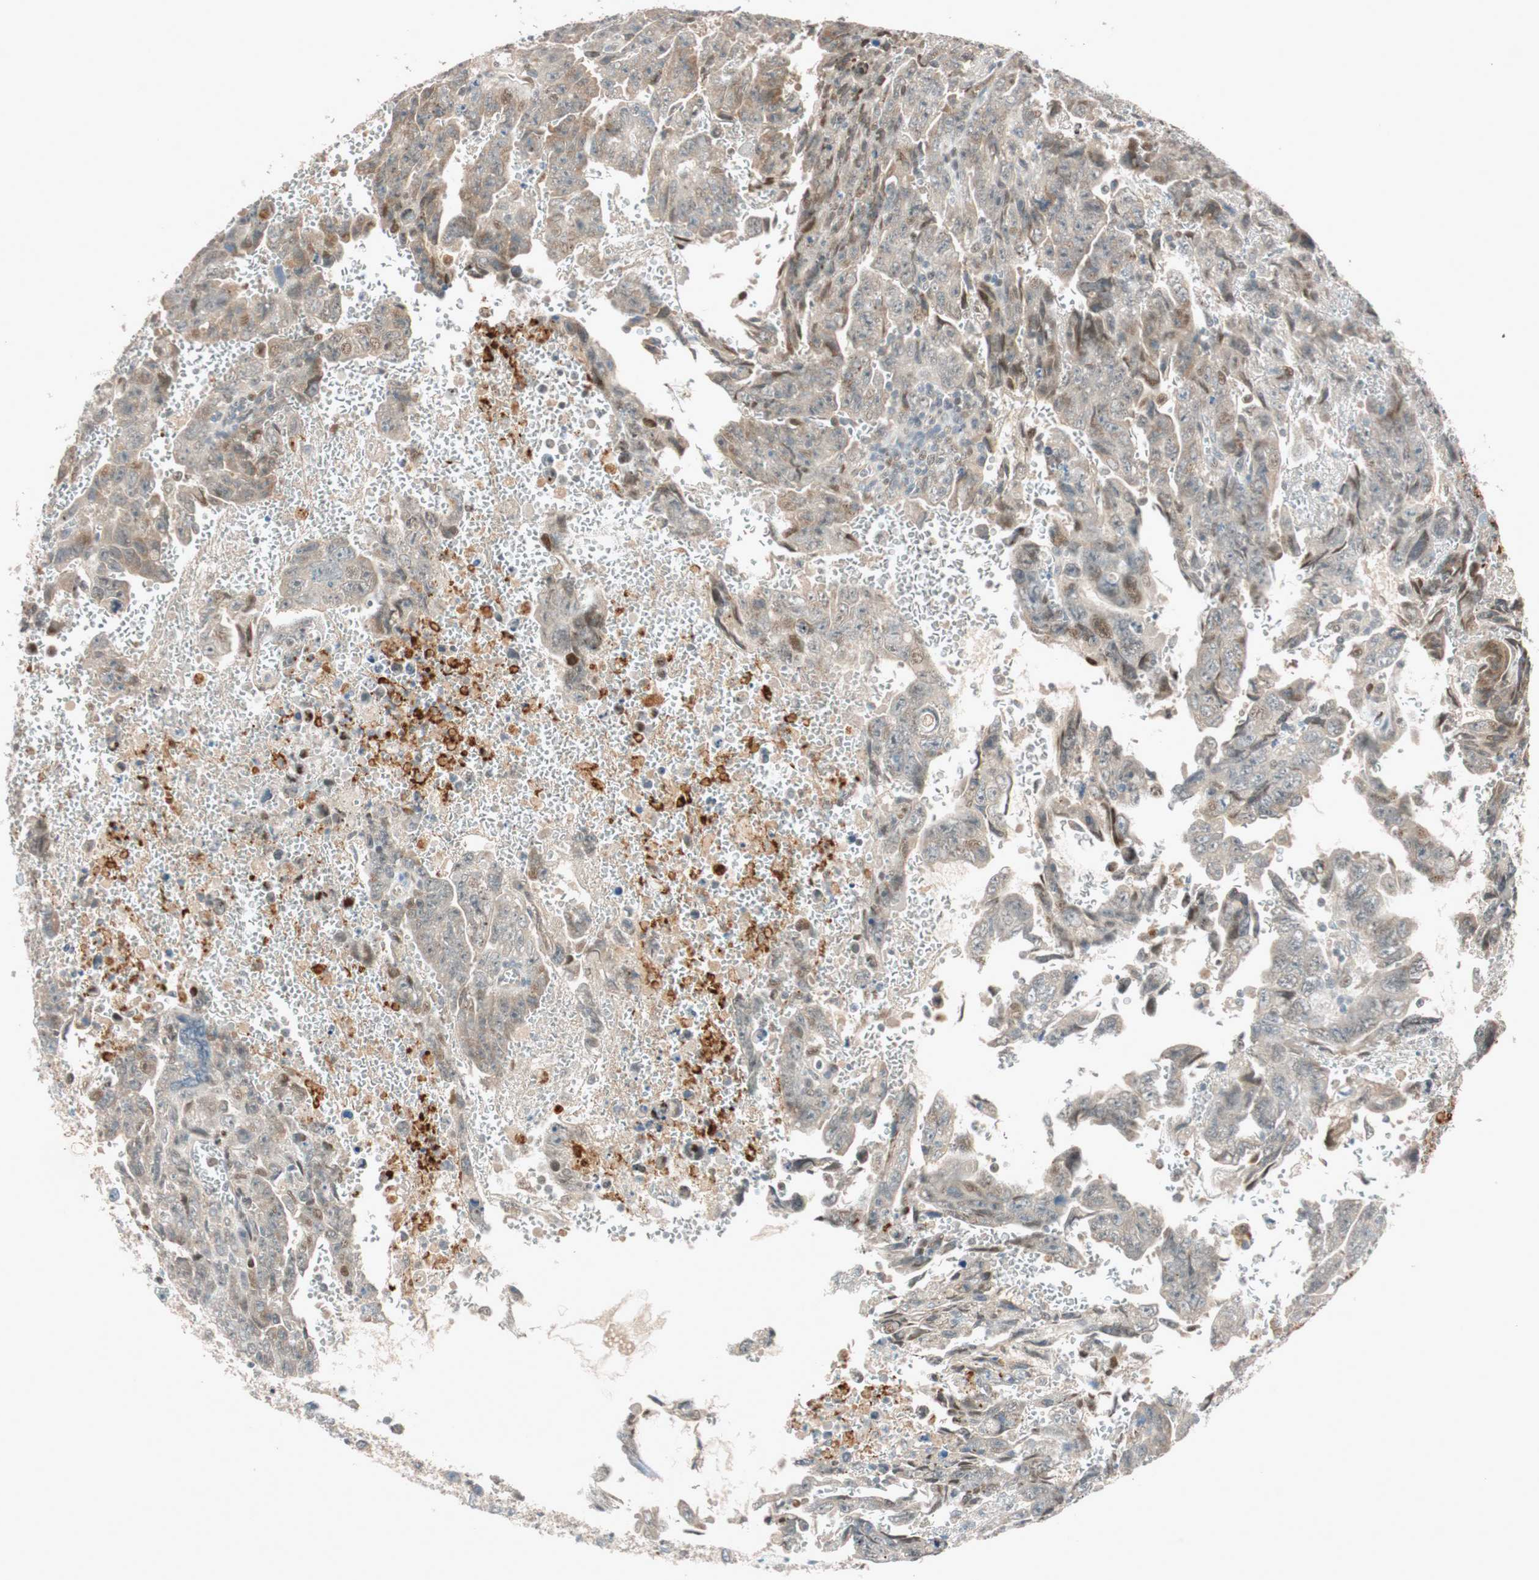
{"staining": {"intensity": "weak", "quantity": "25%-75%", "location": "cytoplasmic/membranous,nuclear"}, "tissue": "testis cancer", "cell_type": "Tumor cells", "image_type": "cancer", "snomed": [{"axis": "morphology", "description": "Carcinoma, Embryonal, NOS"}, {"axis": "topography", "description": "Testis"}], "caption": "Embryonal carcinoma (testis) tissue reveals weak cytoplasmic/membranous and nuclear staining in about 25%-75% of tumor cells, visualized by immunohistochemistry.", "gene": "EPHA6", "patient": {"sex": "male", "age": 28}}